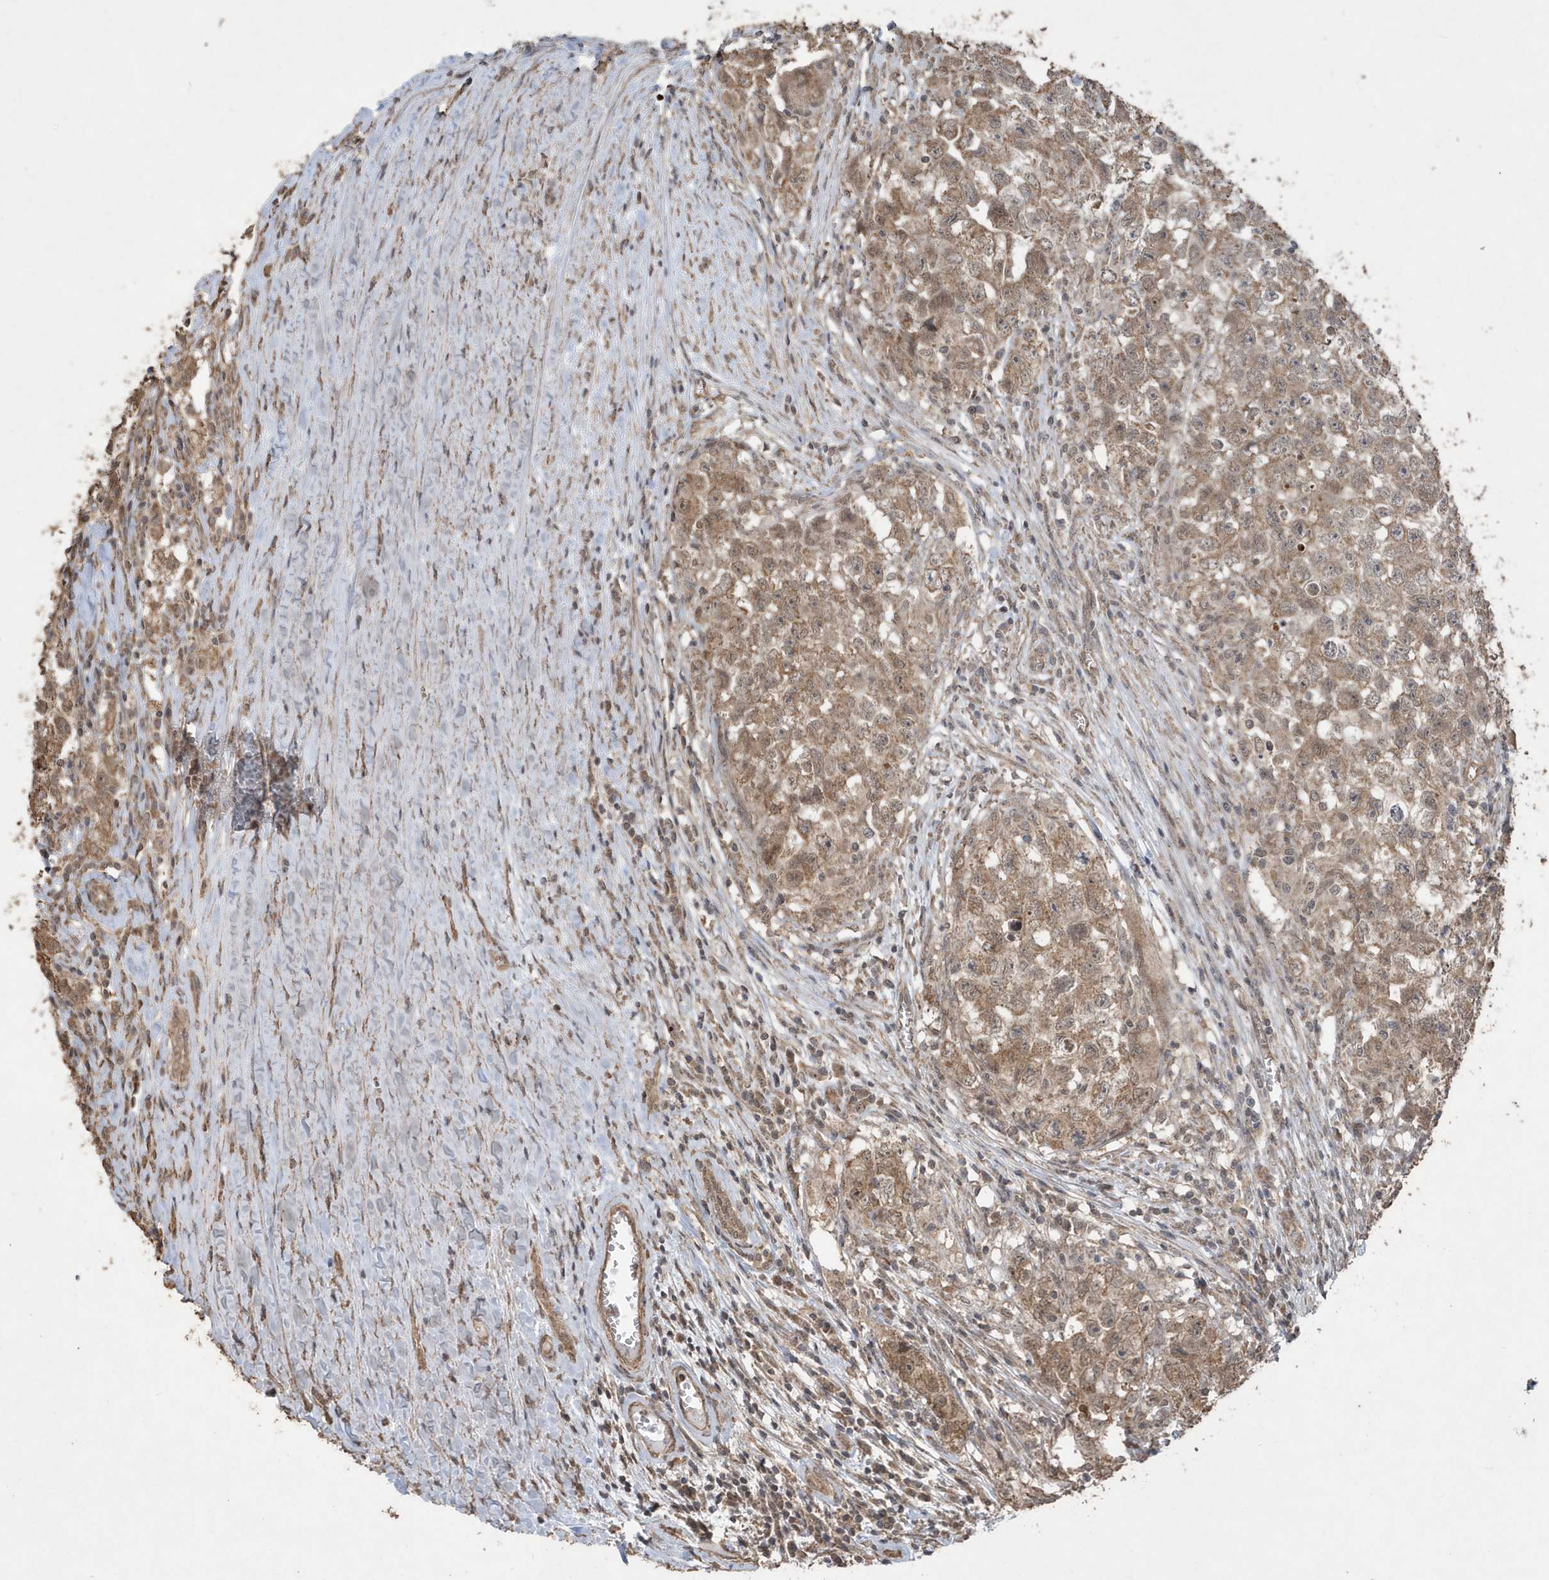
{"staining": {"intensity": "moderate", "quantity": ">75%", "location": "cytoplasmic/membranous"}, "tissue": "testis cancer", "cell_type": "Tumor cells", "image_type": "cancer", "snomed": [{"axis": "morphology", "description": "Seminoma, NOS"}, {"axis": "morphology", "description": "Carcinoma, Embryonal, NOS"}, {"axis": "topography", "description": "Testis"}], "caption": "Immunohistochemistry (IHC) (DAB) staining of human testis cancer (embryonal carcinoma) shows moderate cytoplasmic/membranous protein staining in approximately >75% of tumor cells.", "gene": "PAXBP1", "patient": {"sex": "male", "age": 43}}